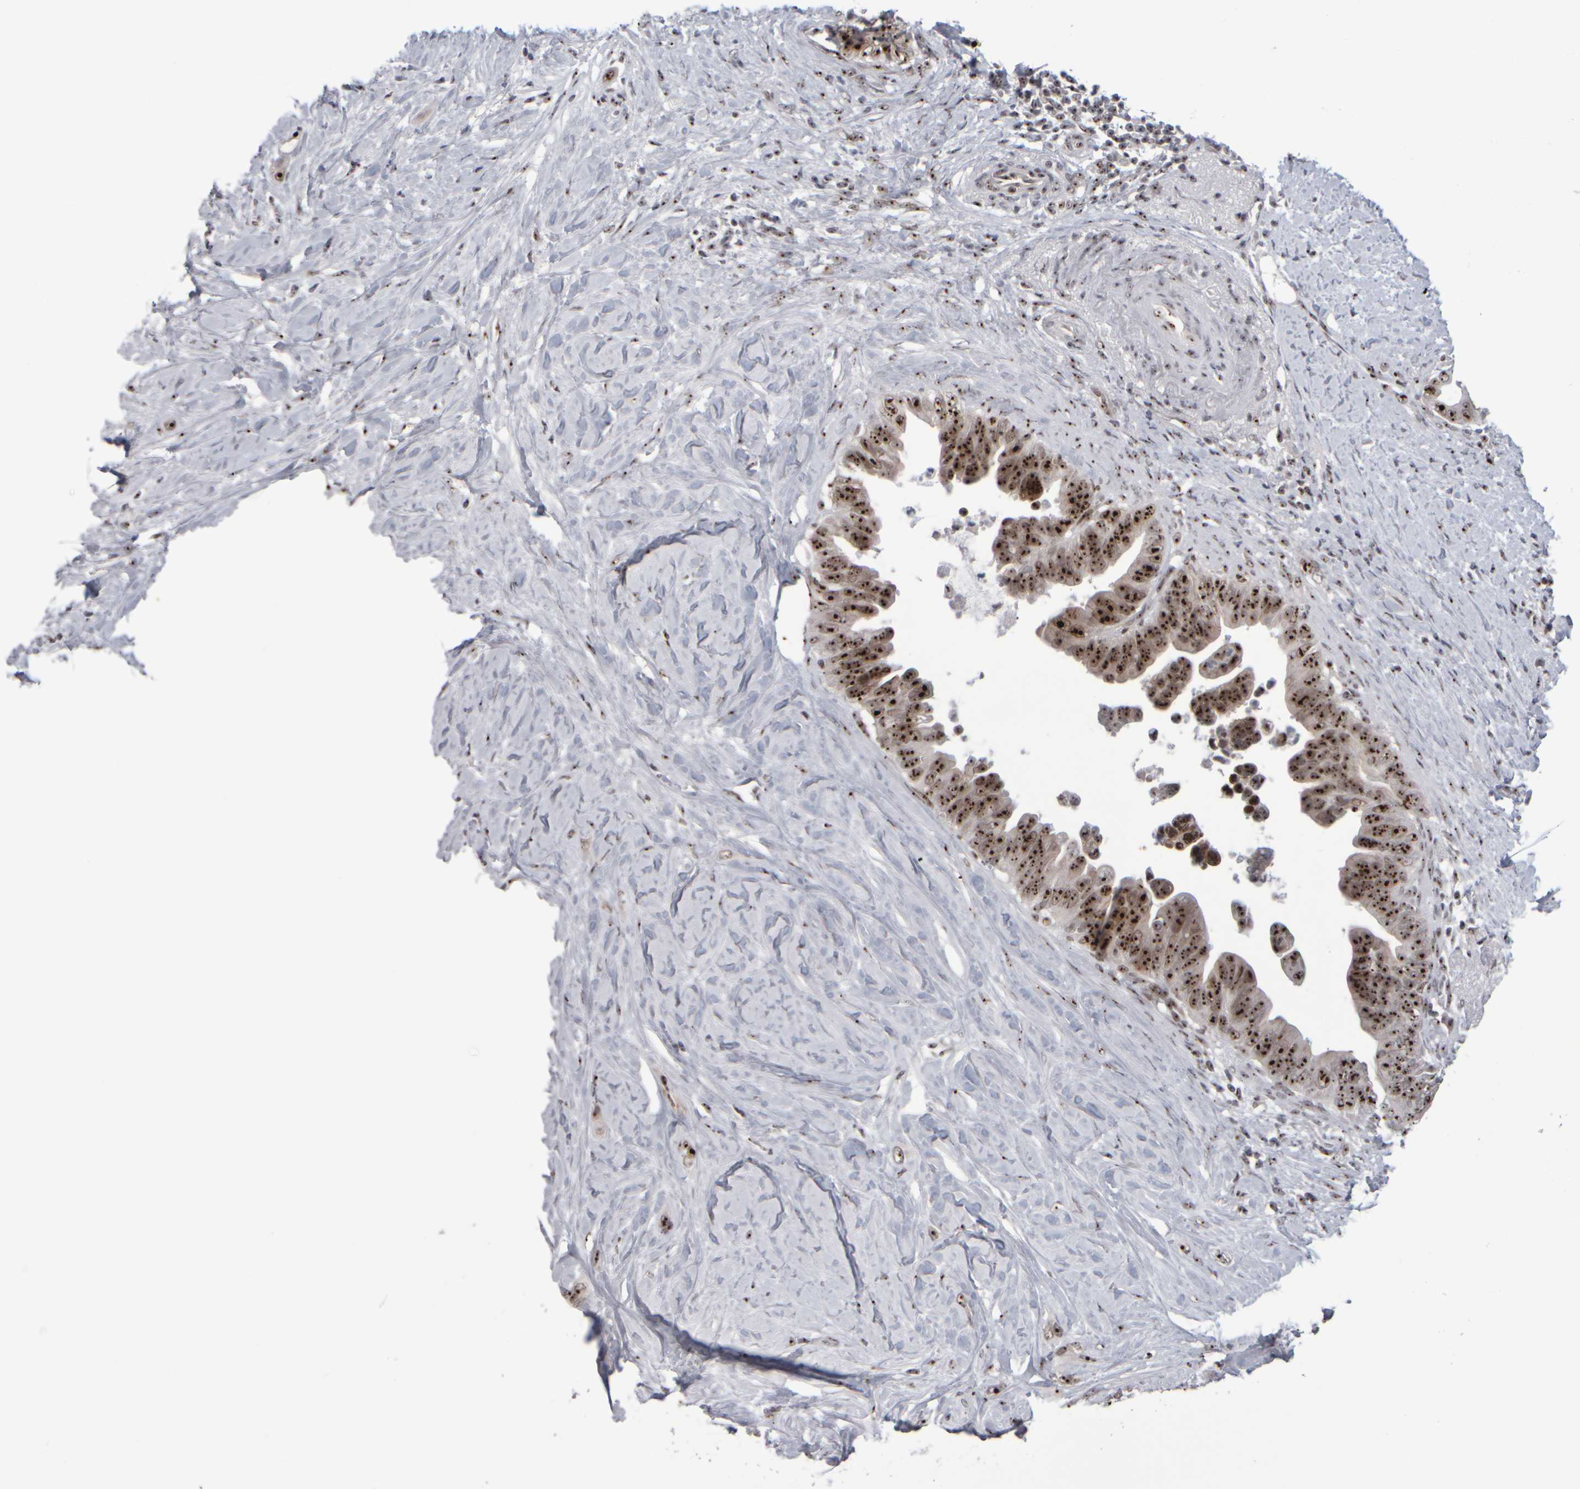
{"staining": {"intensity": "strong", "quantity": ">75%", "location": "nuclear"}, "tissue": "pancreatic cancer", "cell_type": "Tumor cells", "image_type": "cancer", "snomed": [{"axis": "morphology", "description": "Adenocarcinoma, NOS"}, {"axis": "topography", "description": "Pancreas"}], "caption": "Strong nuclear positivity for a protein is identified in about >75% of tumor cells of adenocarcinoma (pancreatic) using immunohistochemistry.", "gene": "SURF6", "patient": {"sex": "female", "age": 72}}